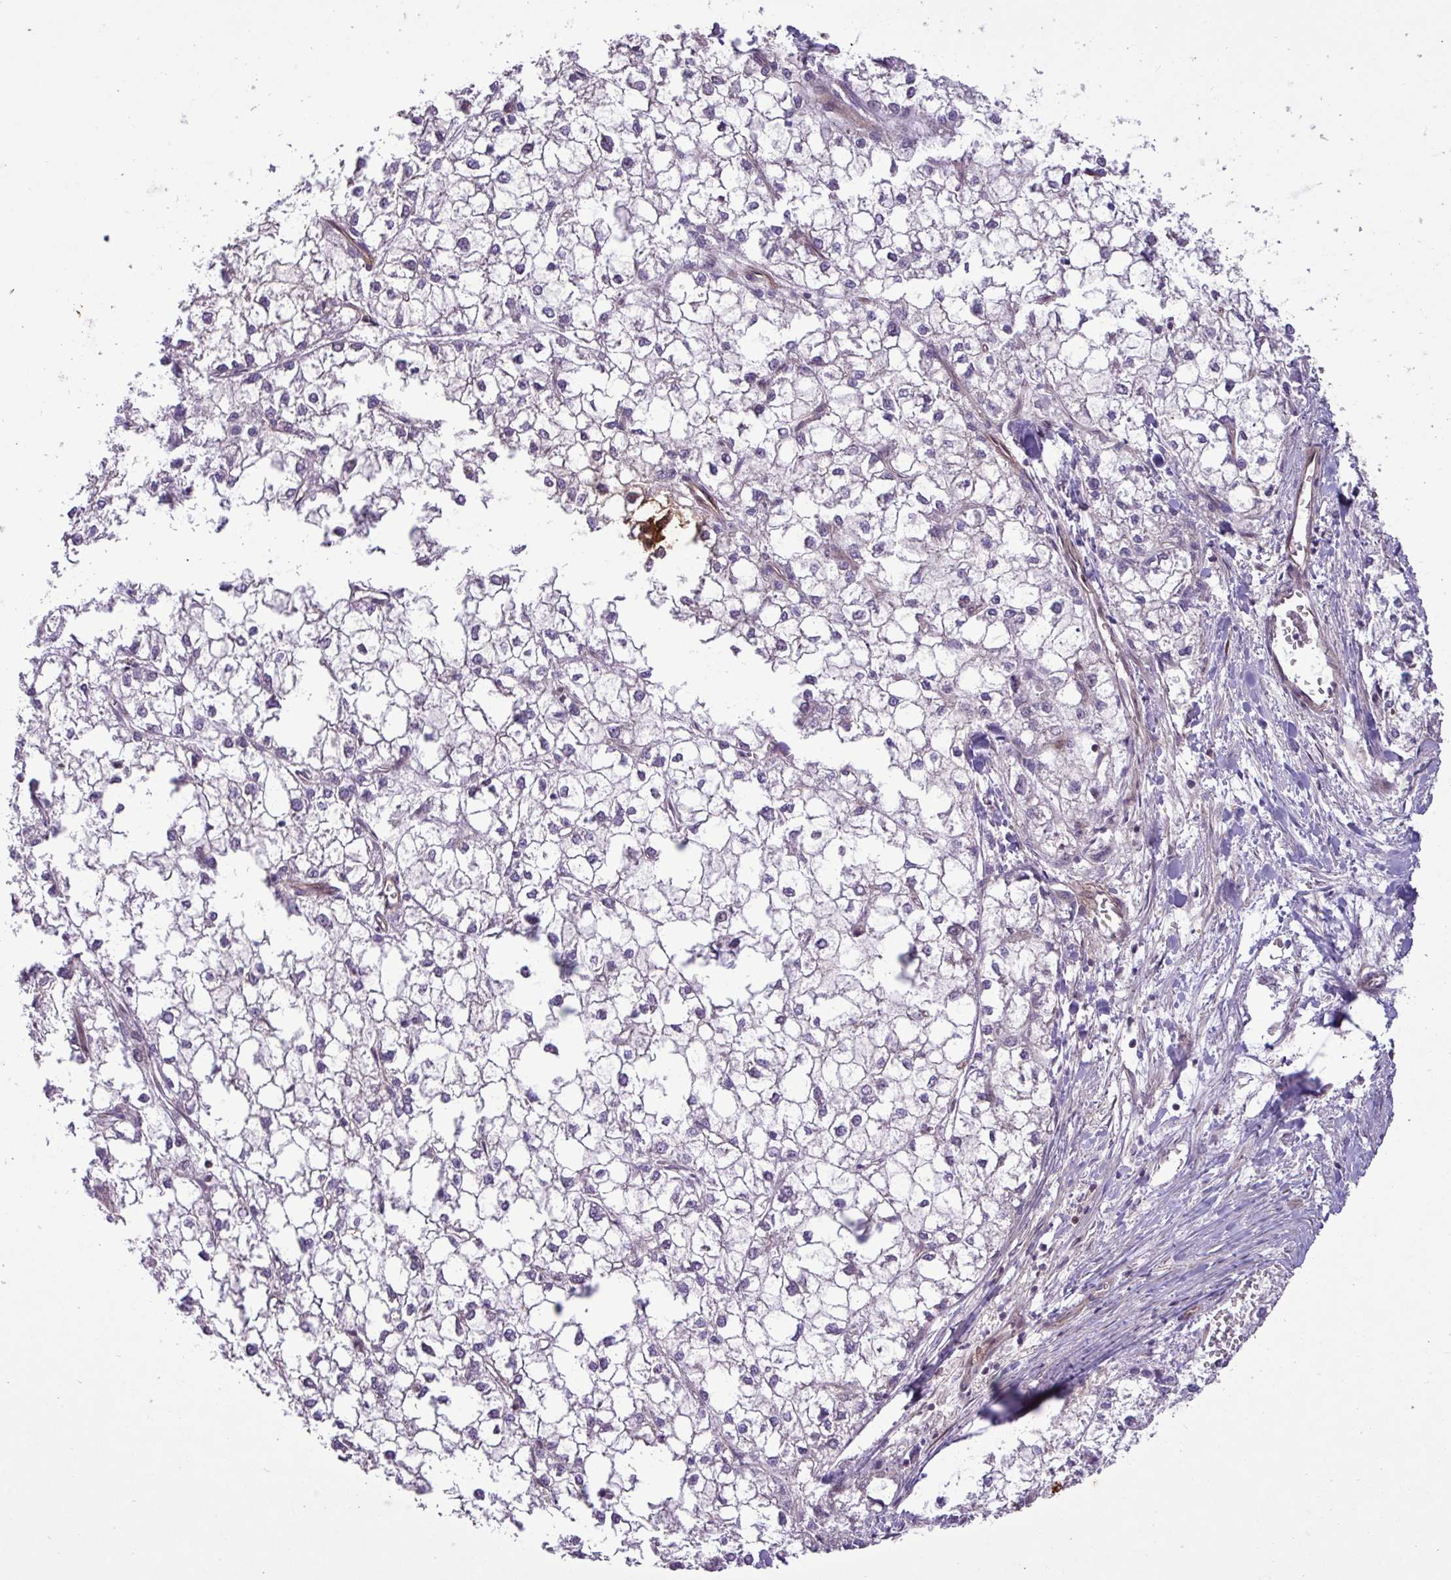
{"staining": {"intensity": "negative", "quantity": "none", "location": "none"}, "tissue": "liver cancer", "cell_type": "Tumor cells", "image_type": "cancer", "snomed": [{"axis": "morphology", "description": "Carcinoma, Hepatocellular, NOS"}, {"axis": "topography", "description": "Liver"}], "caption": "The micrograph shows no significant expression in tumor cells of liver cancer. (DAB (3,3'-diaminobenzidine) IHC visualized using brightfield microscopy, high magnification).", "gene": "CNTRL", "patient": {"sex": "female", "age": 43}}